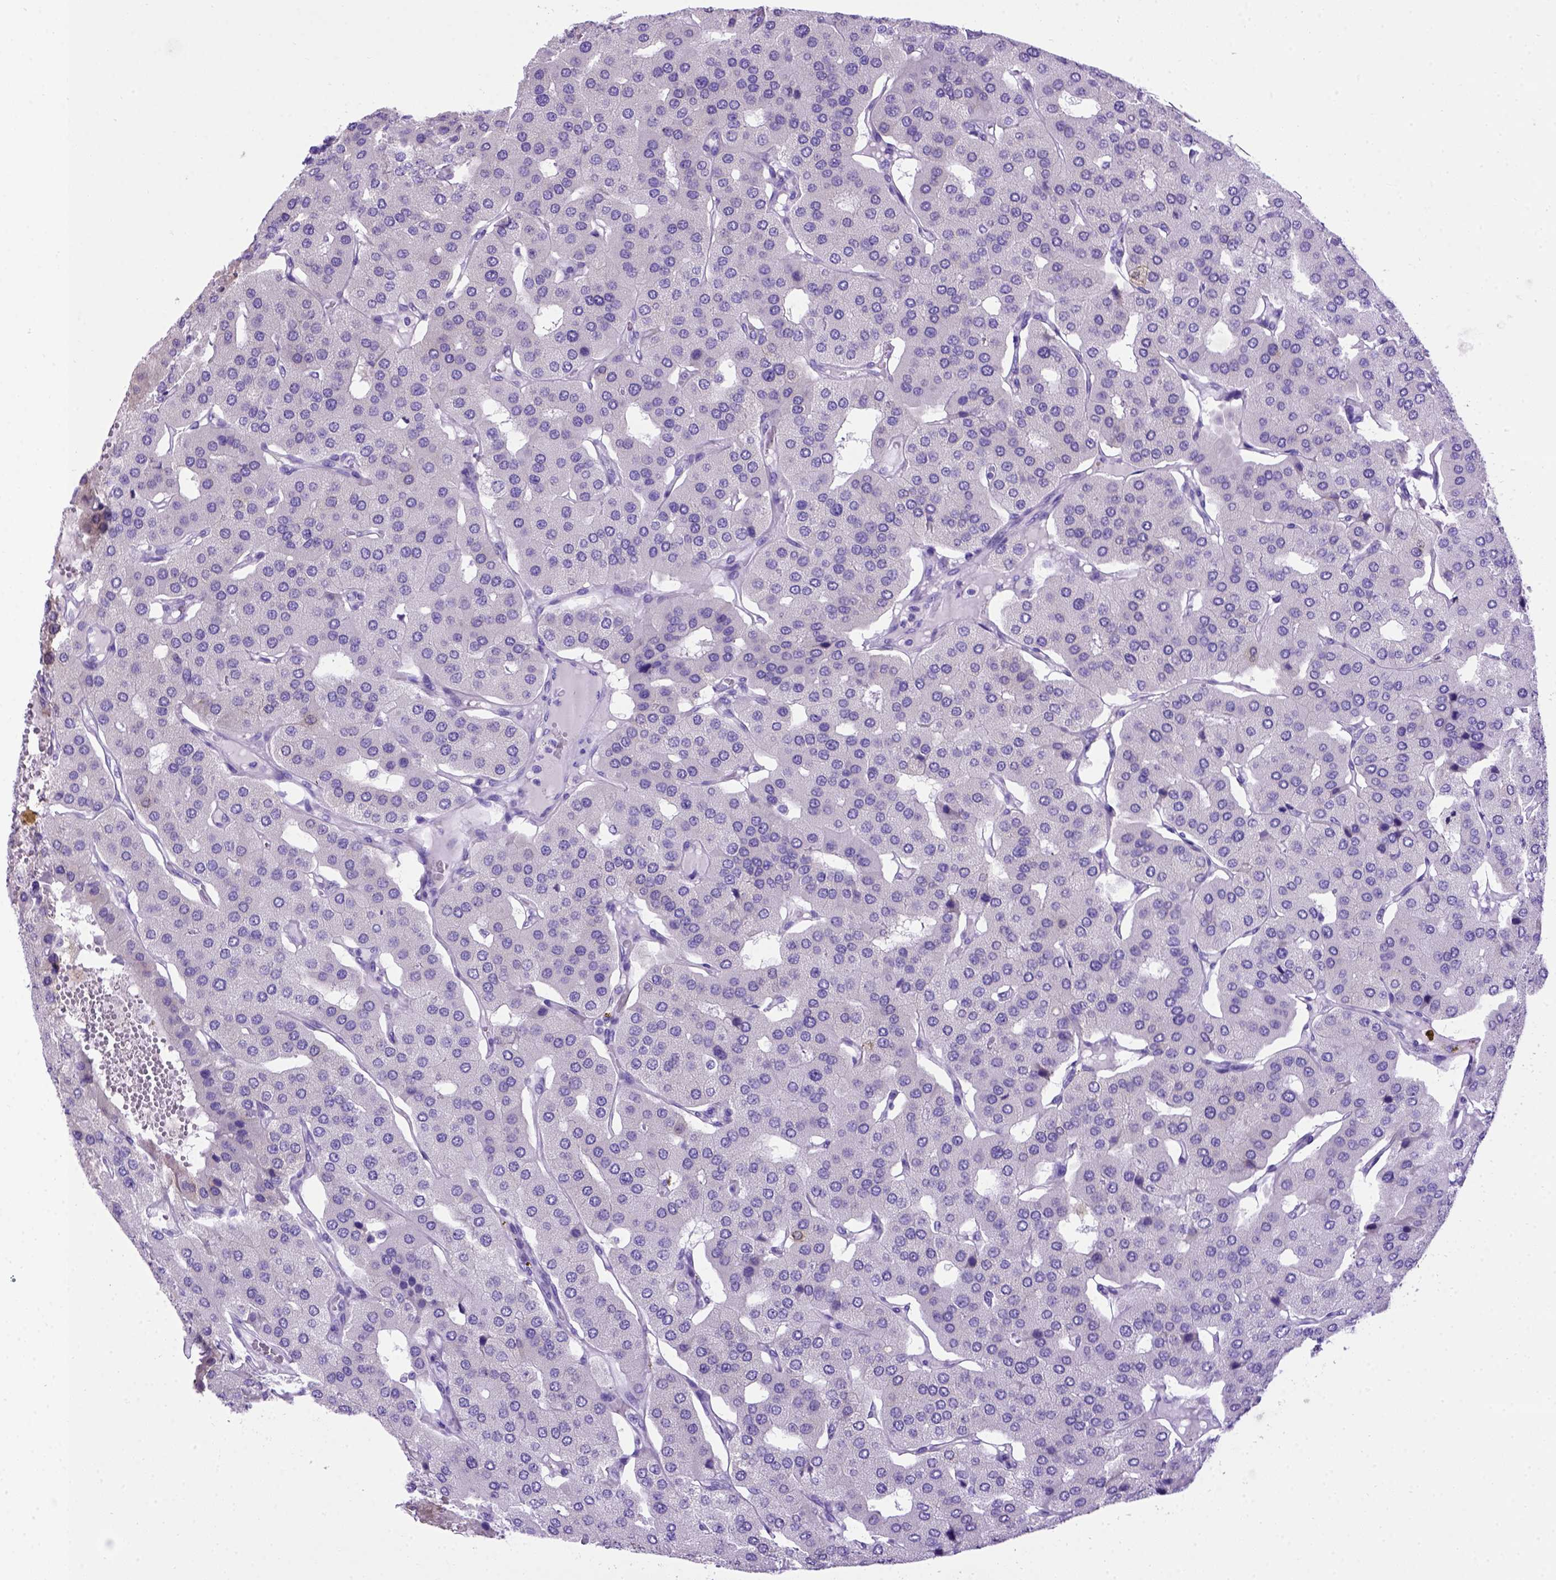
{"staining": {"intensity": "negative", "quantity": "none", "location": "none"}, "tissue": "parathyroid gland", "cell_type": "Glandular cells", "image_type": "normal", "snomed": [{"axis": "morphology", "description": "Normal tissue, NOS"}, {"axis": "morphology", "description": "Adenoma, NOS"}, {"axis": "topography", "description": "Parathyroid gland"}], "caption": "A photomicrograph of parathyroid gland stained for a protein reveals no brown staining in glandular cells. (DAB (3,3'-diaminobenzidine) immunohistochemistry (IHC), high magnification).", "gene": "PTGES", "patient": {"sex": "female", "age": 86}}